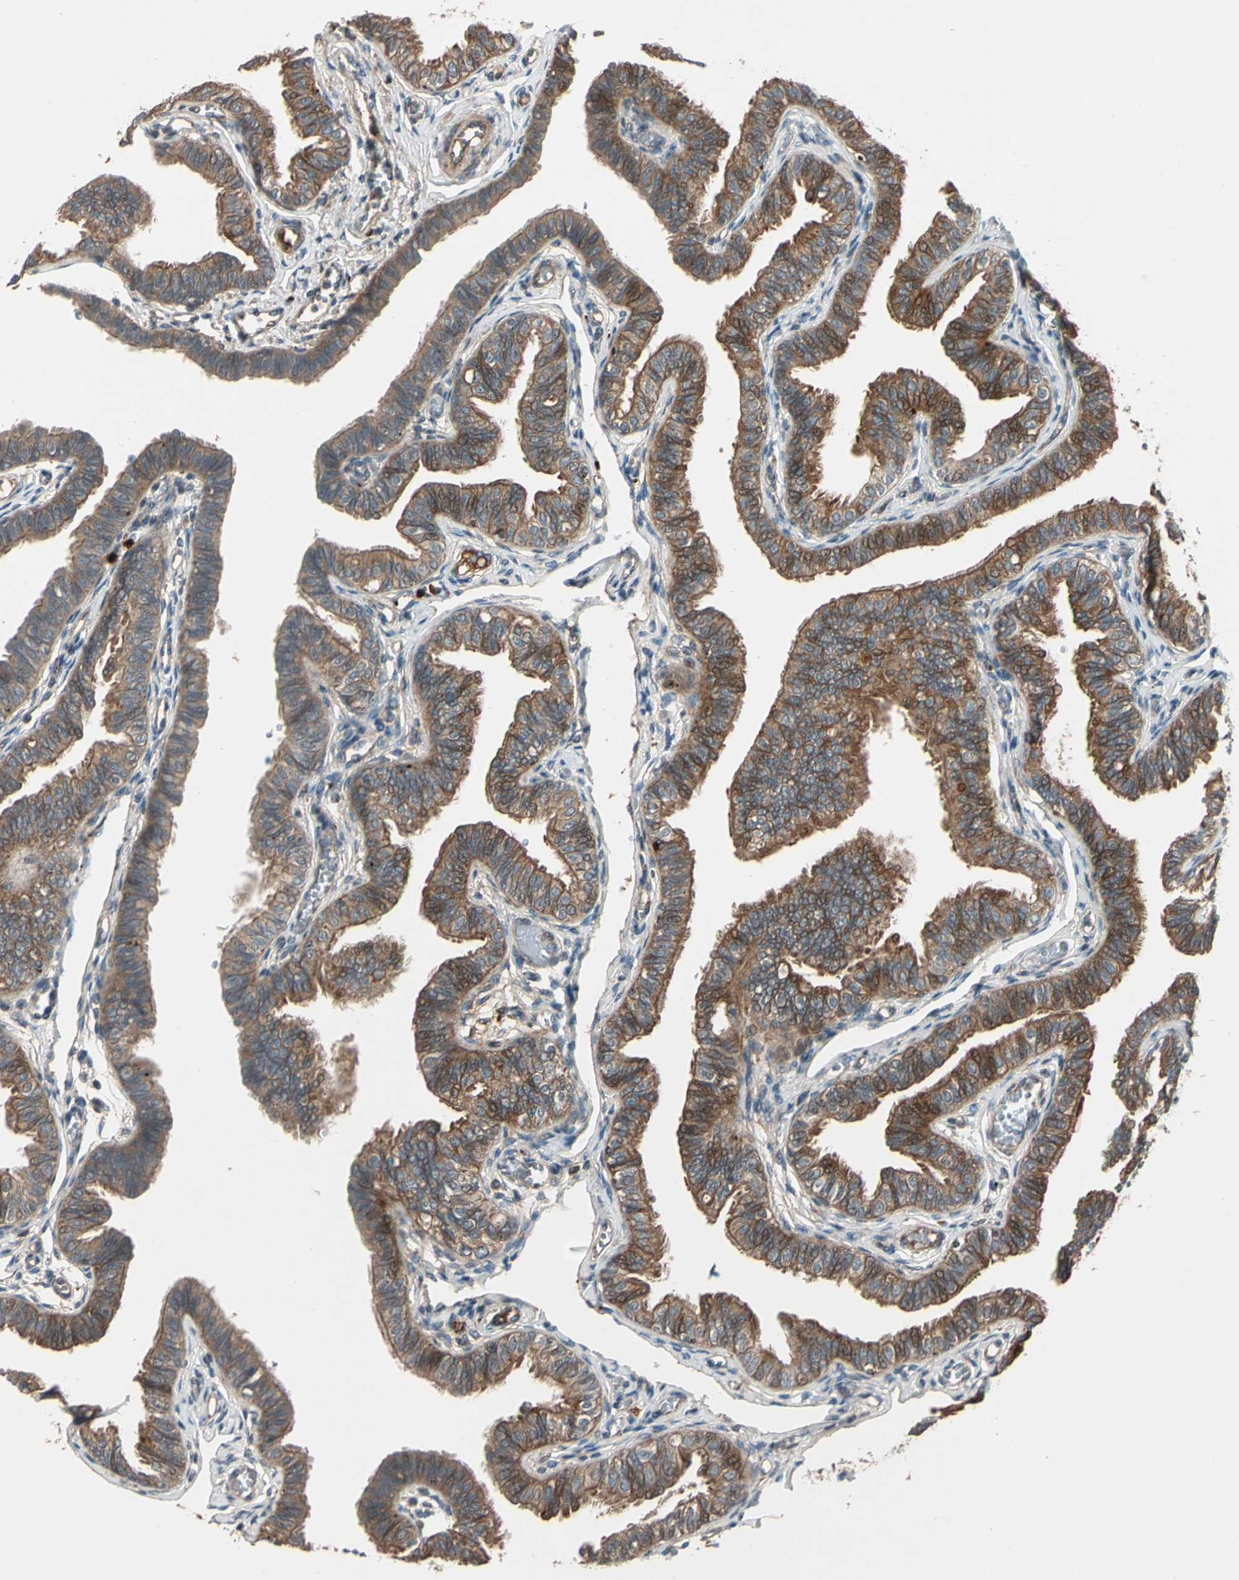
{"staining": {"intensity": "strong", "quantity": ">75%", "location": "cytoplasmic/membranous"}, "tissue": "fallopian tube", "cell_type": "Glandular cells", "image_type": "normal", "snomed": [{"axis": "morphology", "description": "Normal tissue, NOS"}, {"axis": "morphology", "description": "Dermoid, NOS"}, {"axis": "topography", "description": "Fallopian tube"}], "caption": "Approximately >75% of glandular cells in benign fallopian tube display strong cytoplasmic/membranous protein staining as visualized by brown immunohistochemical staining.", "gene": "ACVR1C", "patient": {"sex": "female", "age": 33}}